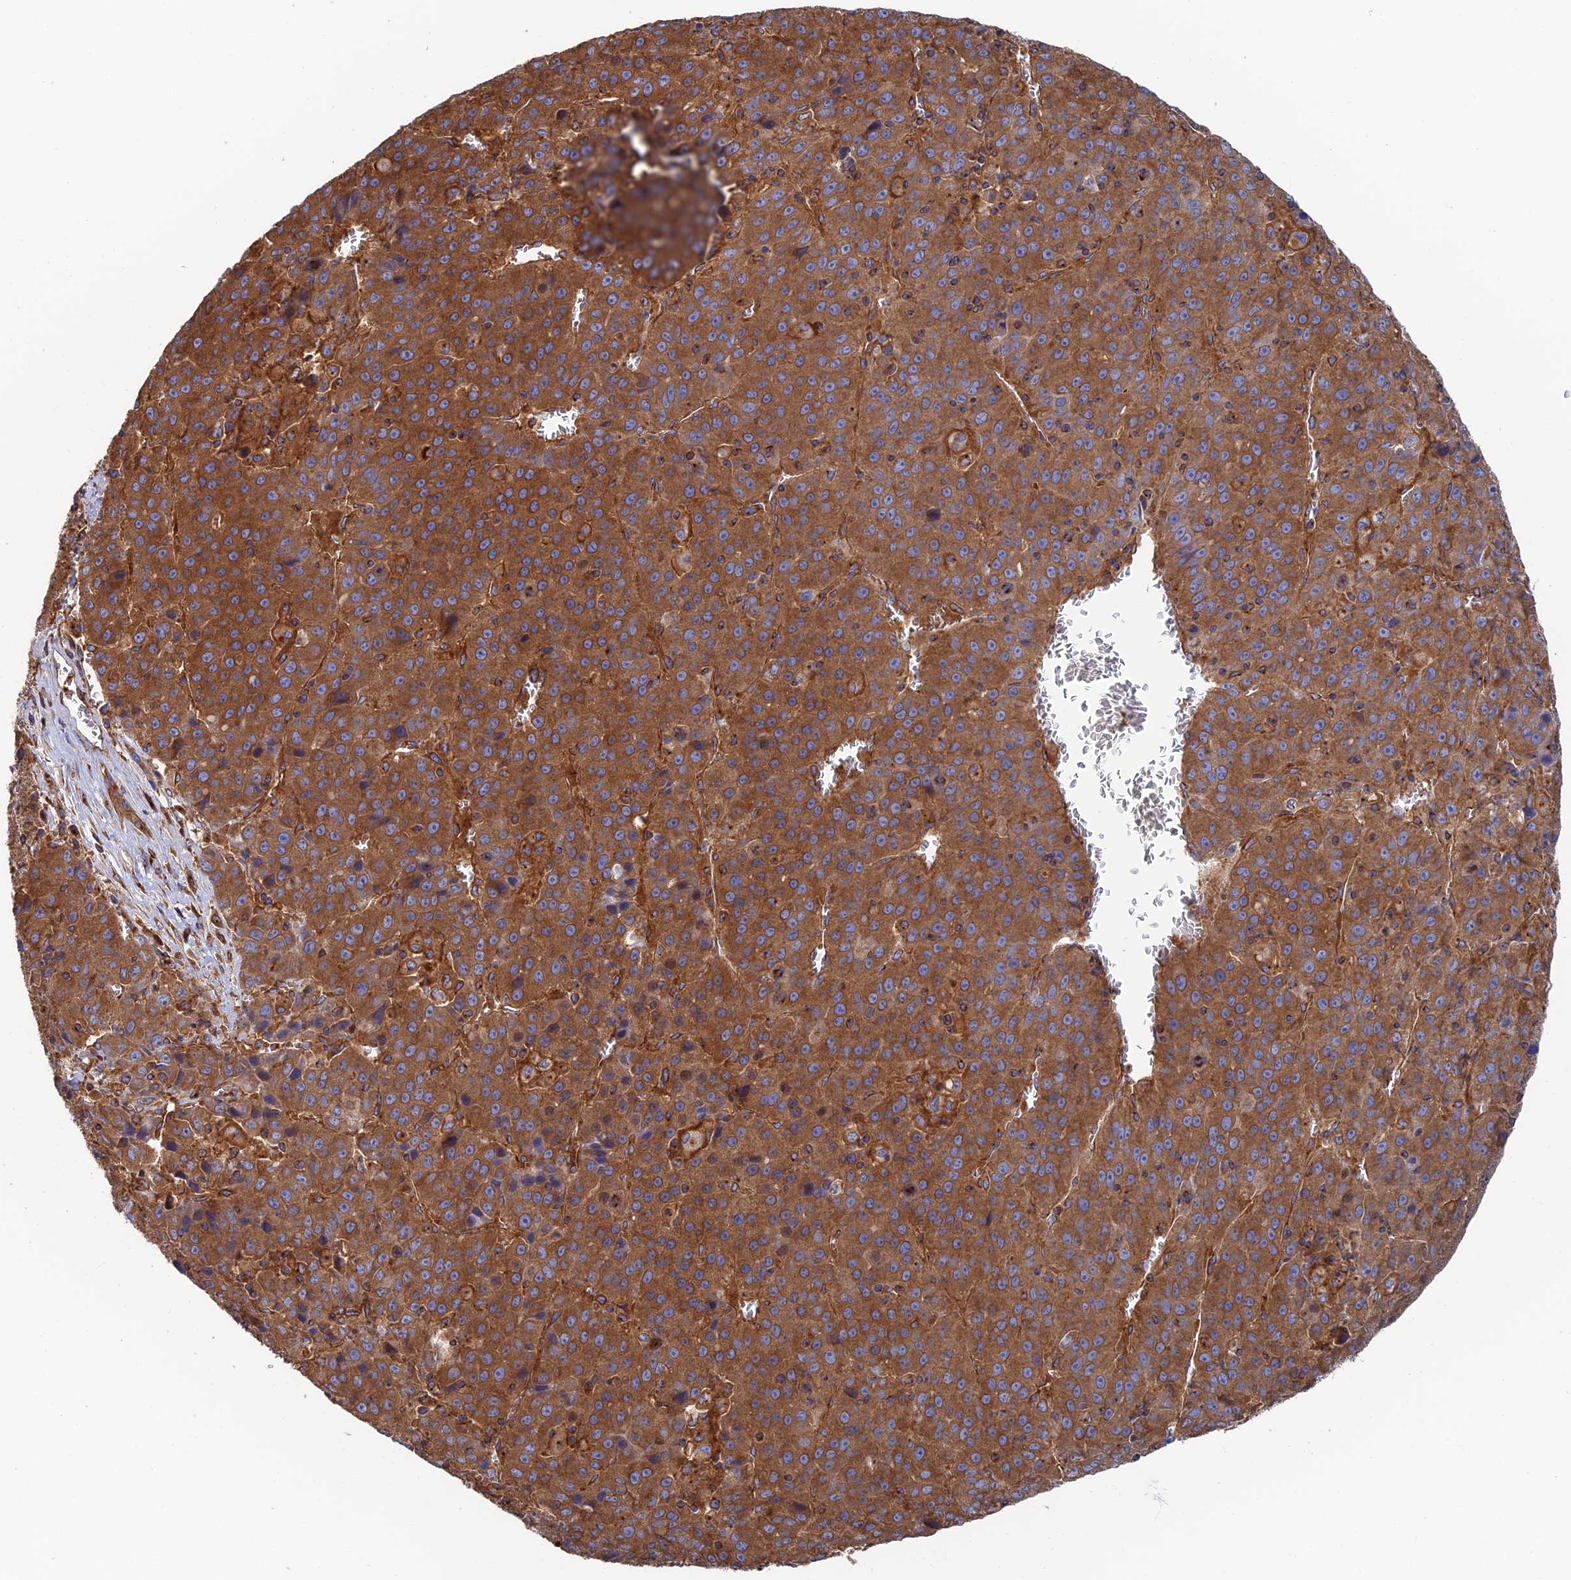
{"staining": {"intensity": "strong", "quantity": ">75%", "location": "cytoplasmic/membranous"}, "tissue": "liver cancer", "cell_type": "Tumor cells", "image_type": "cancer", "snomed": [{"axis": "morphology", "description": "Carcinoma, Hepatocellular, NOS"}, {"axis": "topography", "description": "Liver"}], "caption": "Liver cancer stained for a protein (brown) displays strong cytoplasmic/membranous positive expression in approximately >75% of tumor cells.", "gene": "DCTN2", "patient": {"sex": "female", "age": 53}}